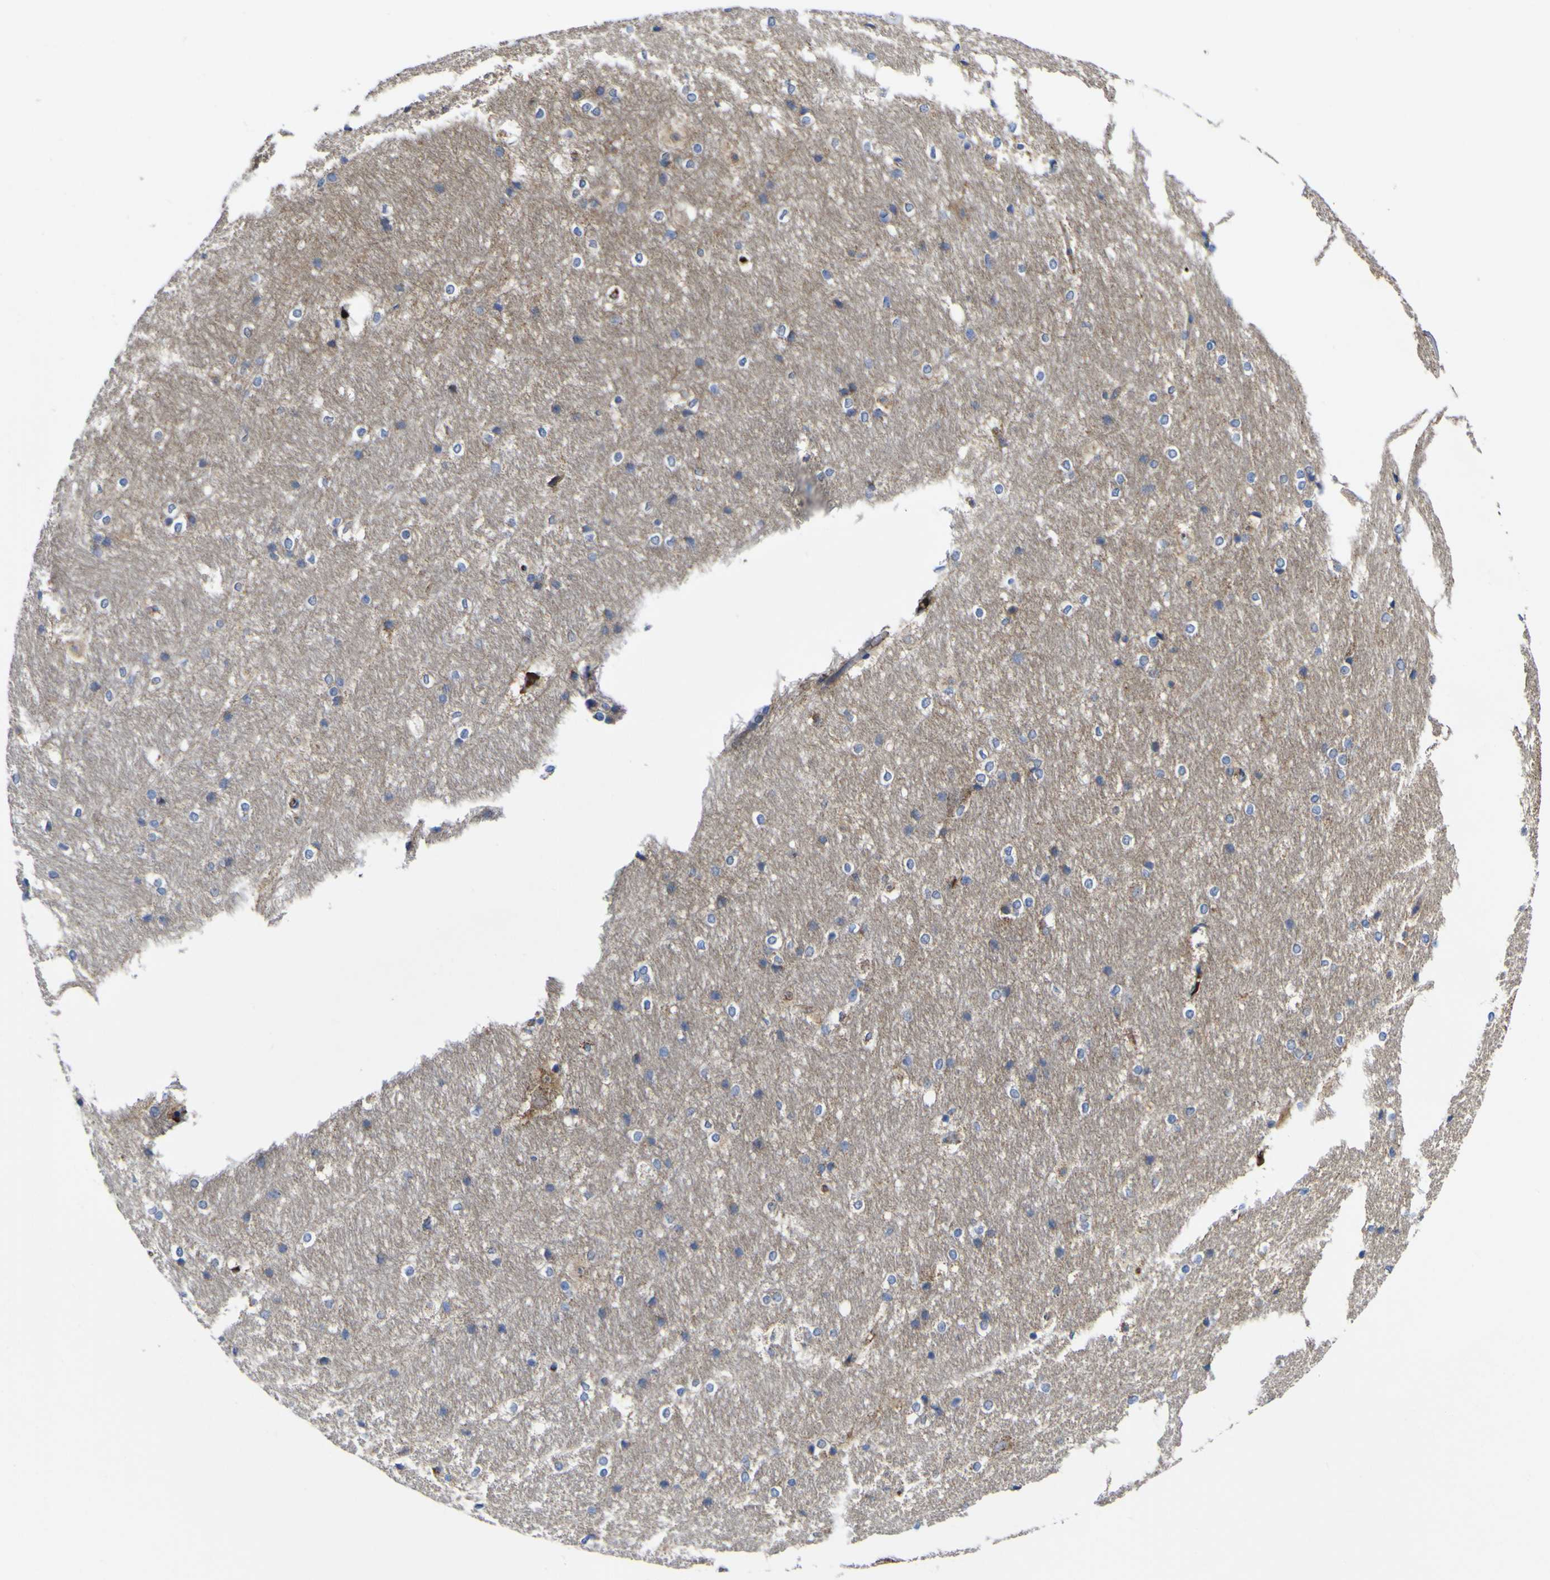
{"staining": {"intensity": "negative", "quantity": "none", "location": "none"}, "tissue": "hippocampus", "cell_type": "Glial cells", "image_type": "normal", "snomed": [{"axis": "morphology", "description": "Normal tissue, NOS"}, {"axis": "topography", "description": "Hippocampus"}], "caption": "There is no significant positivity in glial cells of hippocampus. The staining was performed using DAB (3,3'-diaminobenzidine) to visualize the protein expression in brown, while the nuclei were stained in blue with hematoxylin (Magnification: 20x).", "gene": "CCDC90B", "patient": {"sex": "female", "age": 19}}